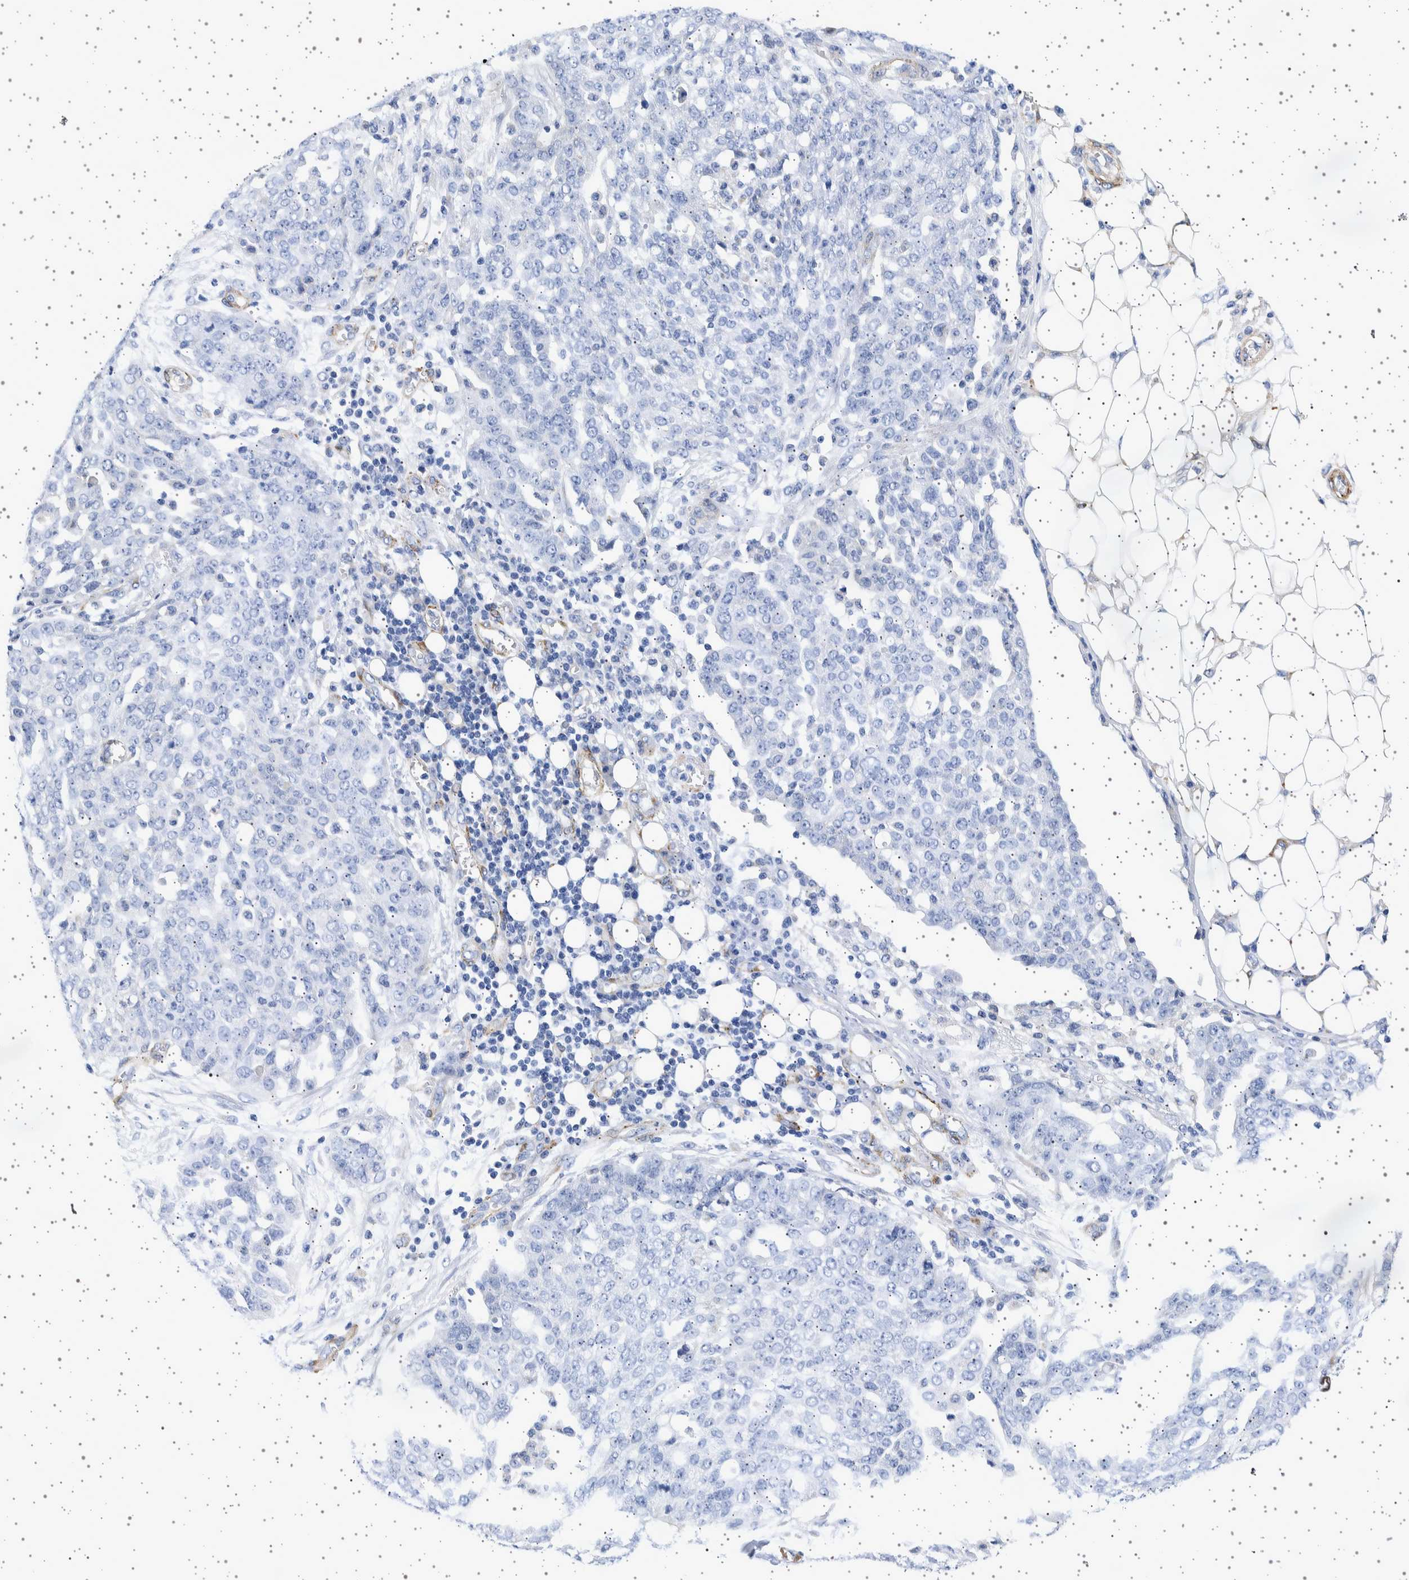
{"staining": {"intensity": "negative", "quantity": "none", "location": "none"}, "tissue": "ovarian cancer", "cell_type": "Tumor cells", "image_type": "cancer", "snomed": [{"axis": "morphology", "description": "Cystadenocarcinoma, serous, NOS"}, {"axis": "topography", "description": "Soft tissue"}, {"axis": "topography", "description": "Ovary"}], "caption": "Ovarian cancer stained for a protein using IHC displays no staining tumor cells.", "gene": "SEPTIN4", "patient": {"sex": "female", "age": 57}}